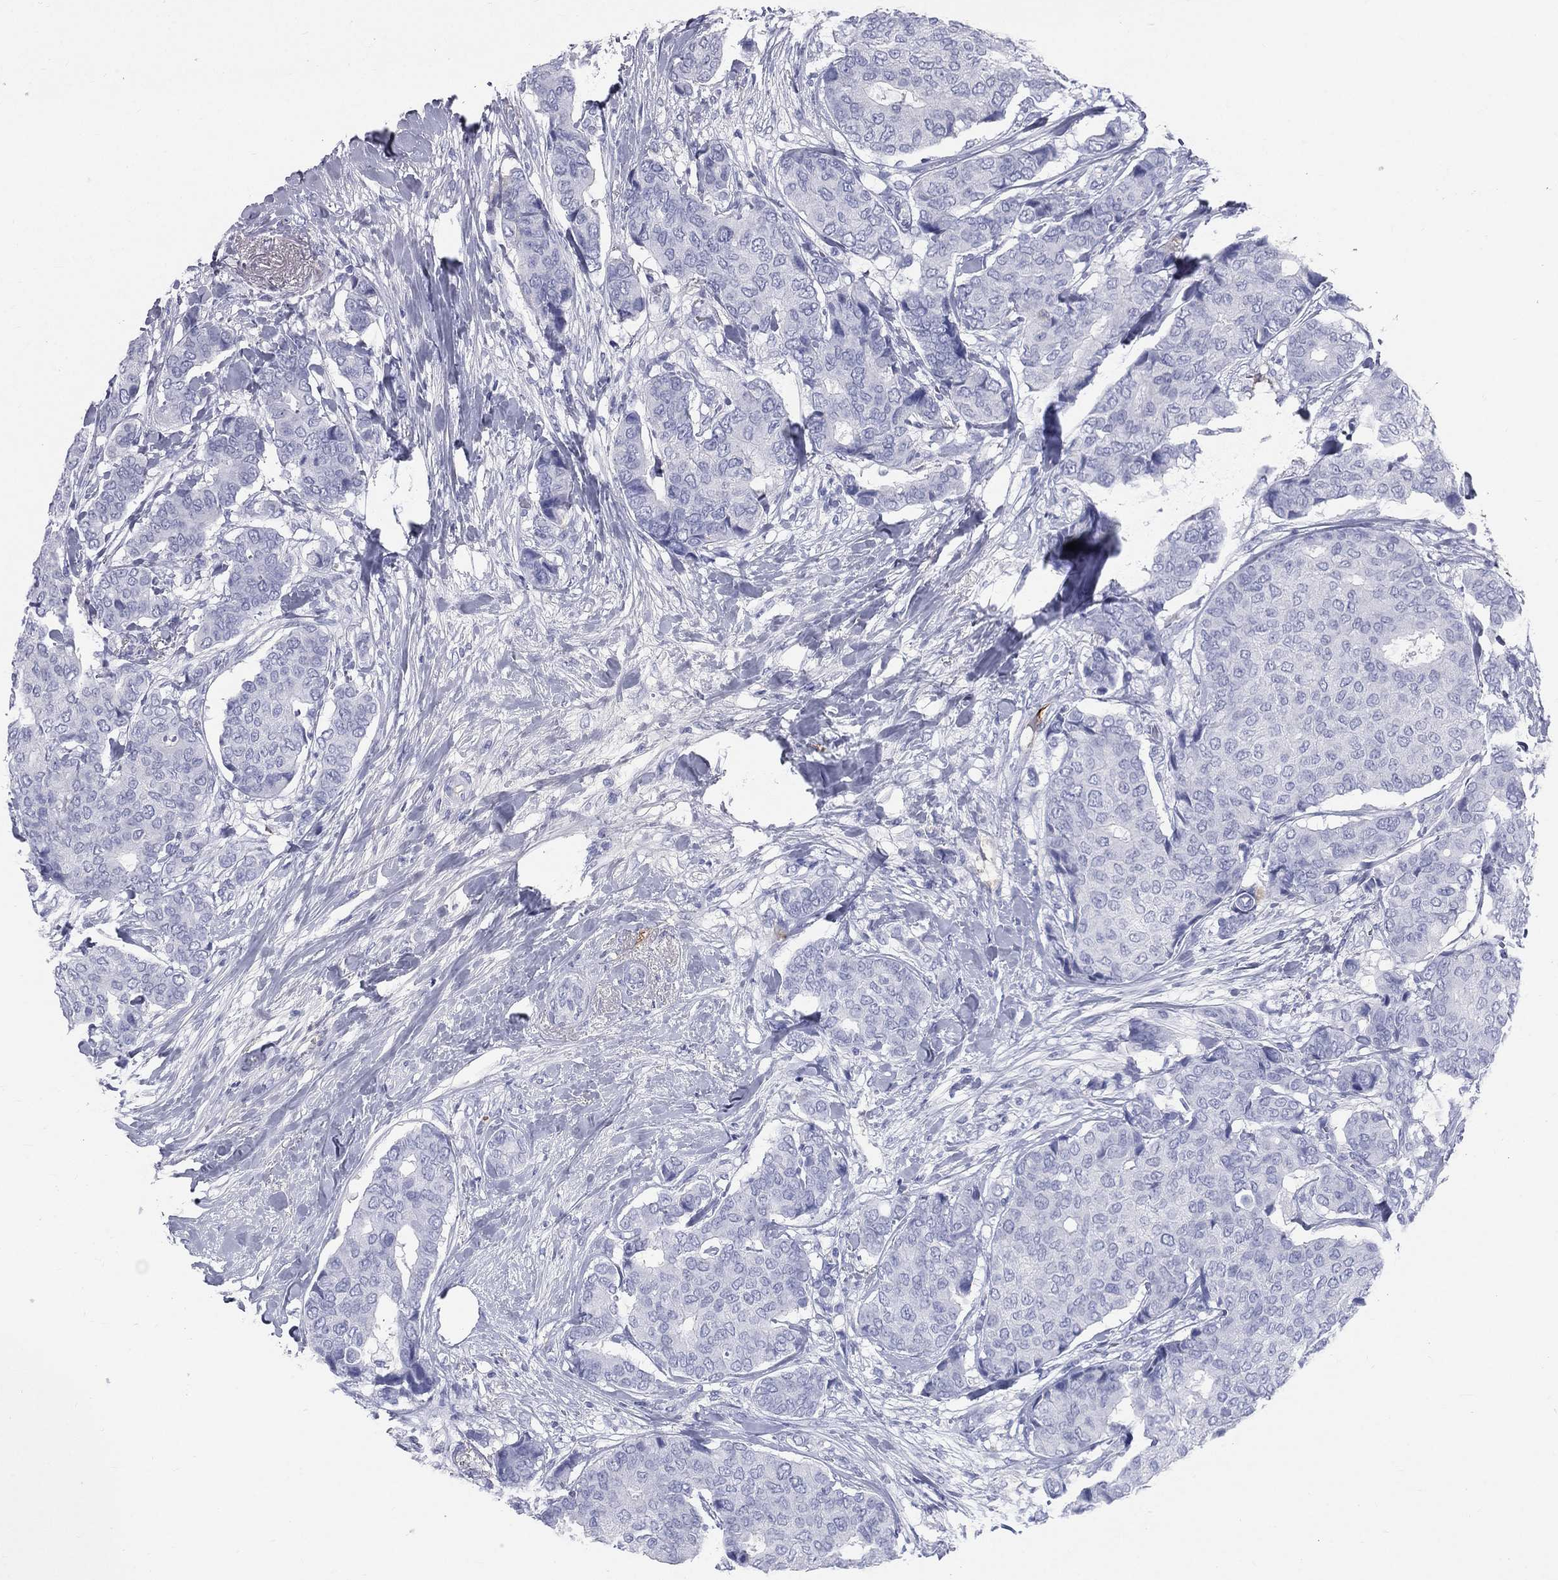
{"staining": {"intensity": "negative", "quantity": "none", "location": "none"}, "tissue": "breast cancer", "cell_type": "Tumor cells", "image_type": "cancer", "snomed": [{"axis": "morphology", "description": "Duct carcinoma"}, {"axis": "topography", "description": "Breast"}], "caption": "Tumor cells are negative for protein expression in human breast intraductal carcinoma.", "gene": "HP", "patient": {"sex": "female", "age": 75}}